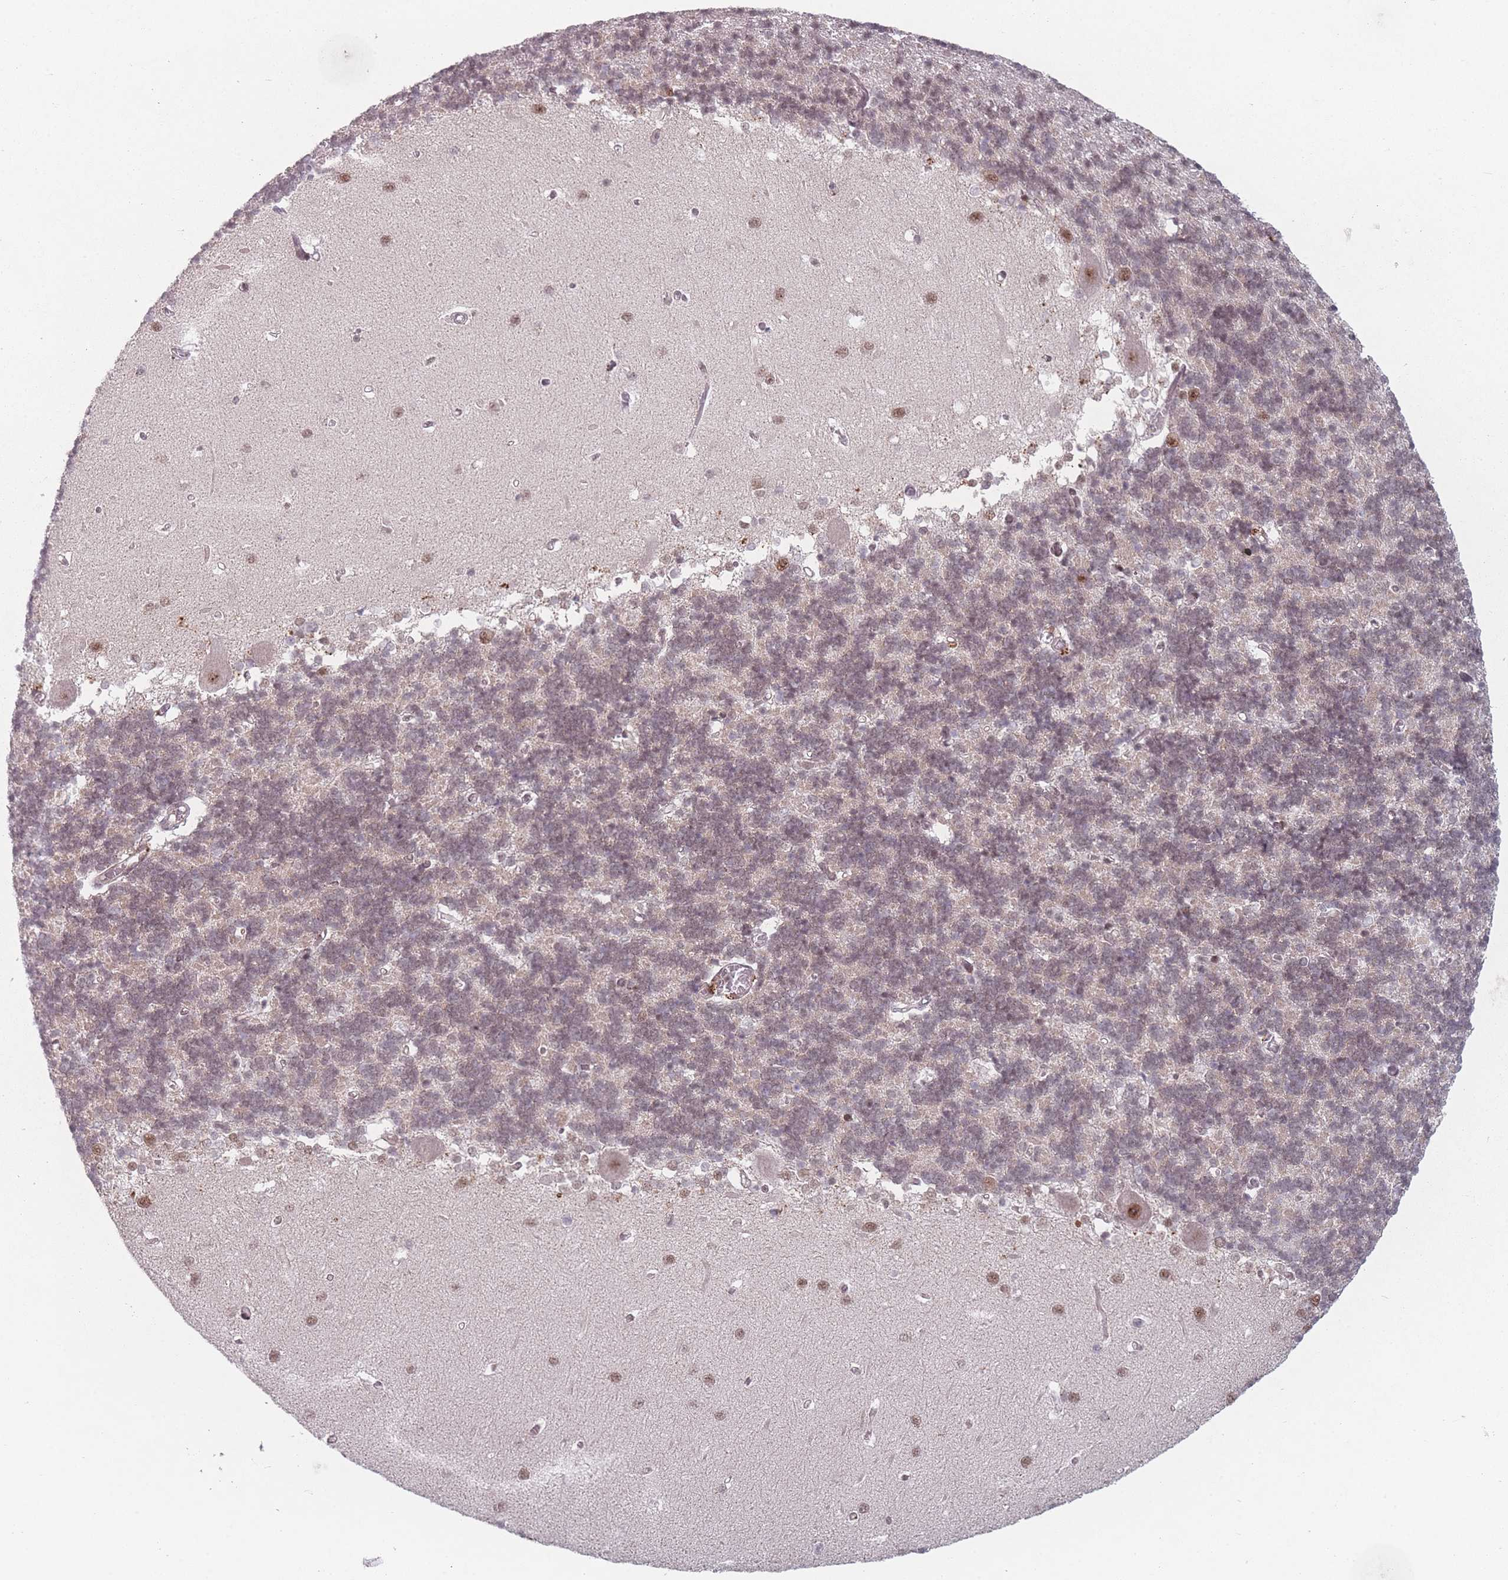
{"staining": {"intensity": "negative", "quantity": "none", "location": "none"}, "tissue": "cerebellum", "cell_type": "Cells in granular layer", "image_type": "normal", "snomed": [{"axis": "morphology", "description": "Normal tissue, NOS"}, {"axis": "topography", "description": "Cerebellum"}], "caption": "High power microscopy micrograph of an immunohistochemistry (IHC) photomicrograph of normal cerebellum, revealing no significant expression in cells in granular layer.", "gene": "ZC3H14", "patient": {"sex": "male", "age": 37}}